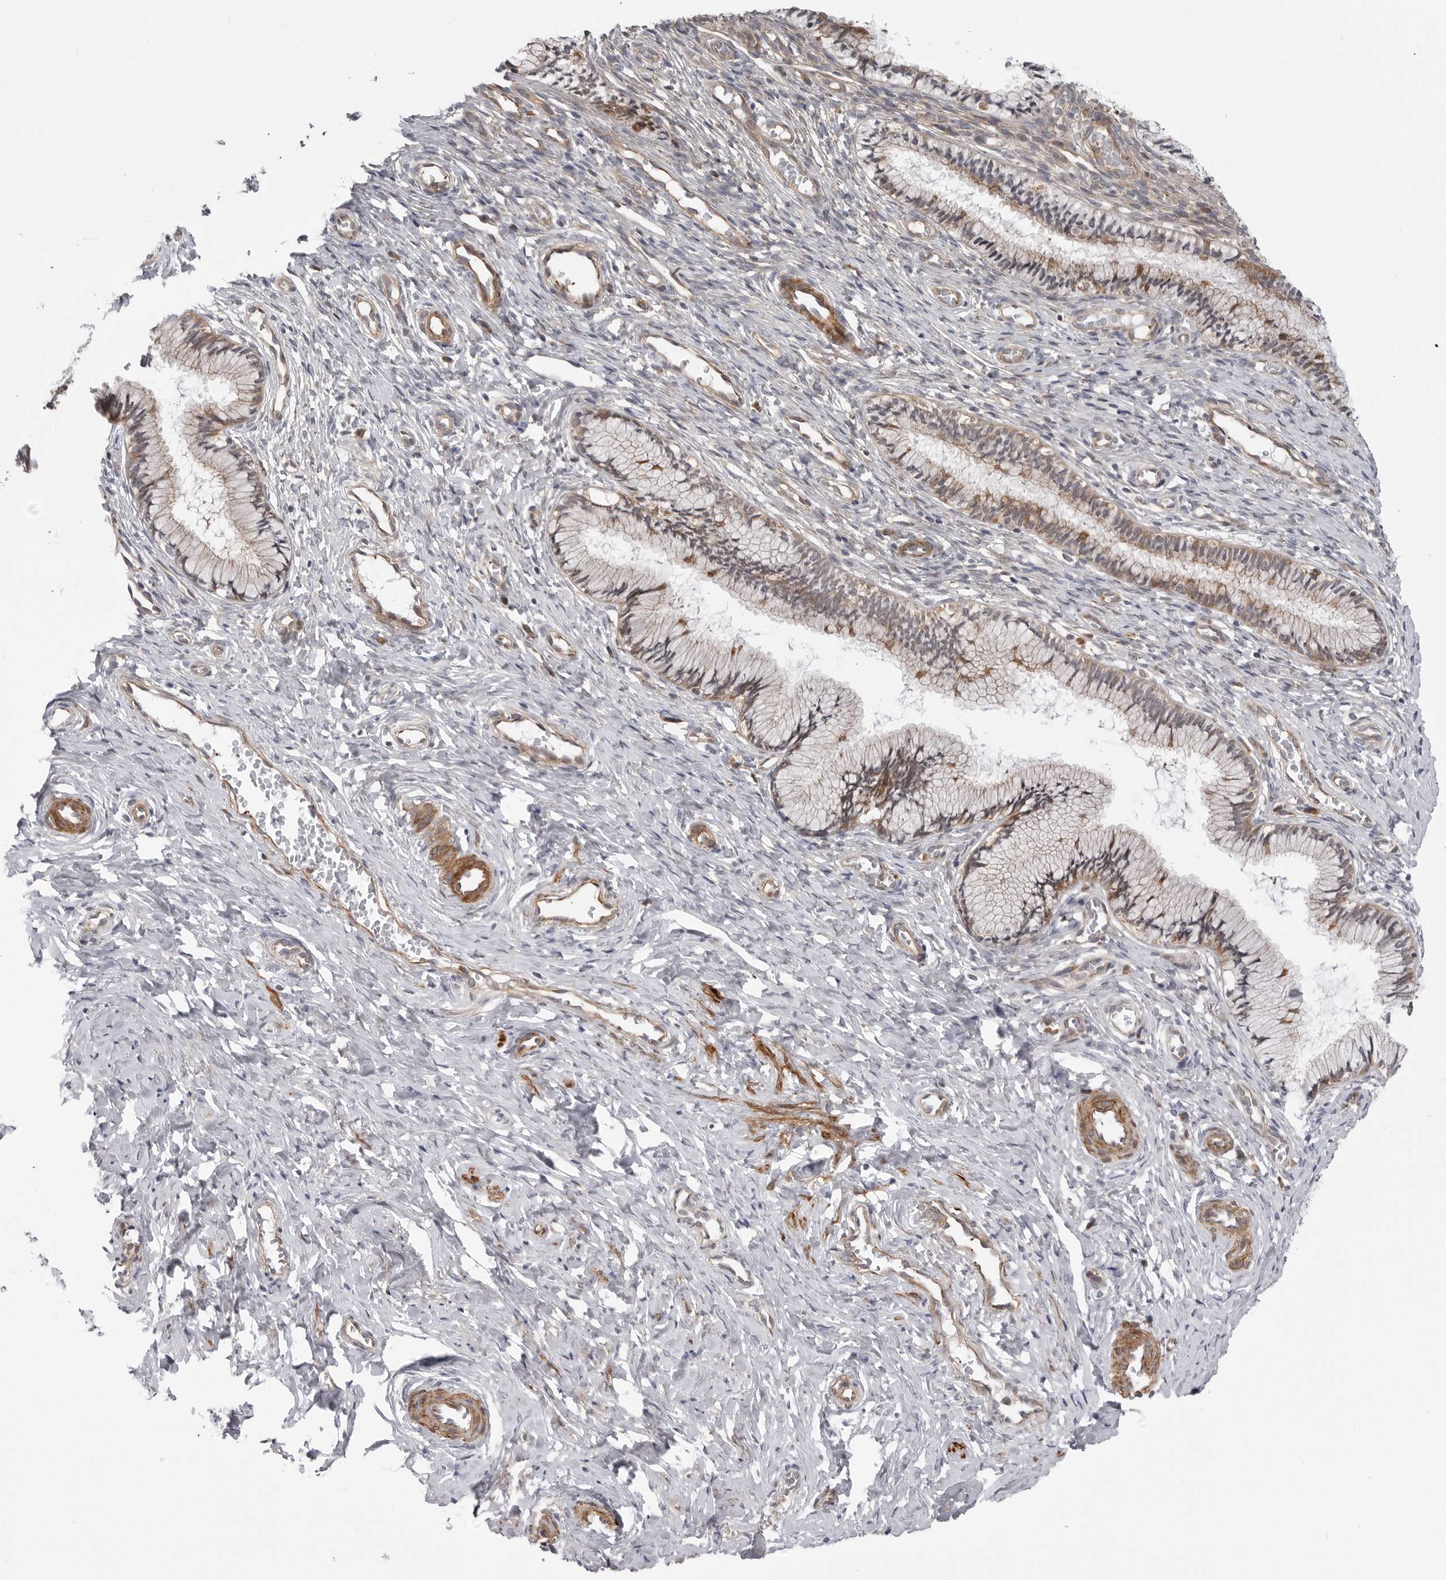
{"staining": {"intensity": "moderate", "quantity": "25%-75%", "location": "cytoplasmic/membranous"}, "tissue": "cervix", "cell_type": "Glandular cells", "image_type": "normal", "snomed": [{"axis": "morphology", "description": "Normal tissue, NOS"}, {"axis": "topography", "description": "Cervix"}], "caption": "Benign cervix was stained to show a protein in brown. There is medium levels of moderate cytoplasmic/membranous expression in approximately 25%-75% of glandular cells. The staining was performed using DAB (3,3'-diaminobenzidine) to visualize the protein expression in brown, while the nuclei were stained in blue with hematoxylin (Magnification: 20x).", "gene": "SCP2", "patient": {"sex": "female", "age": 27}}